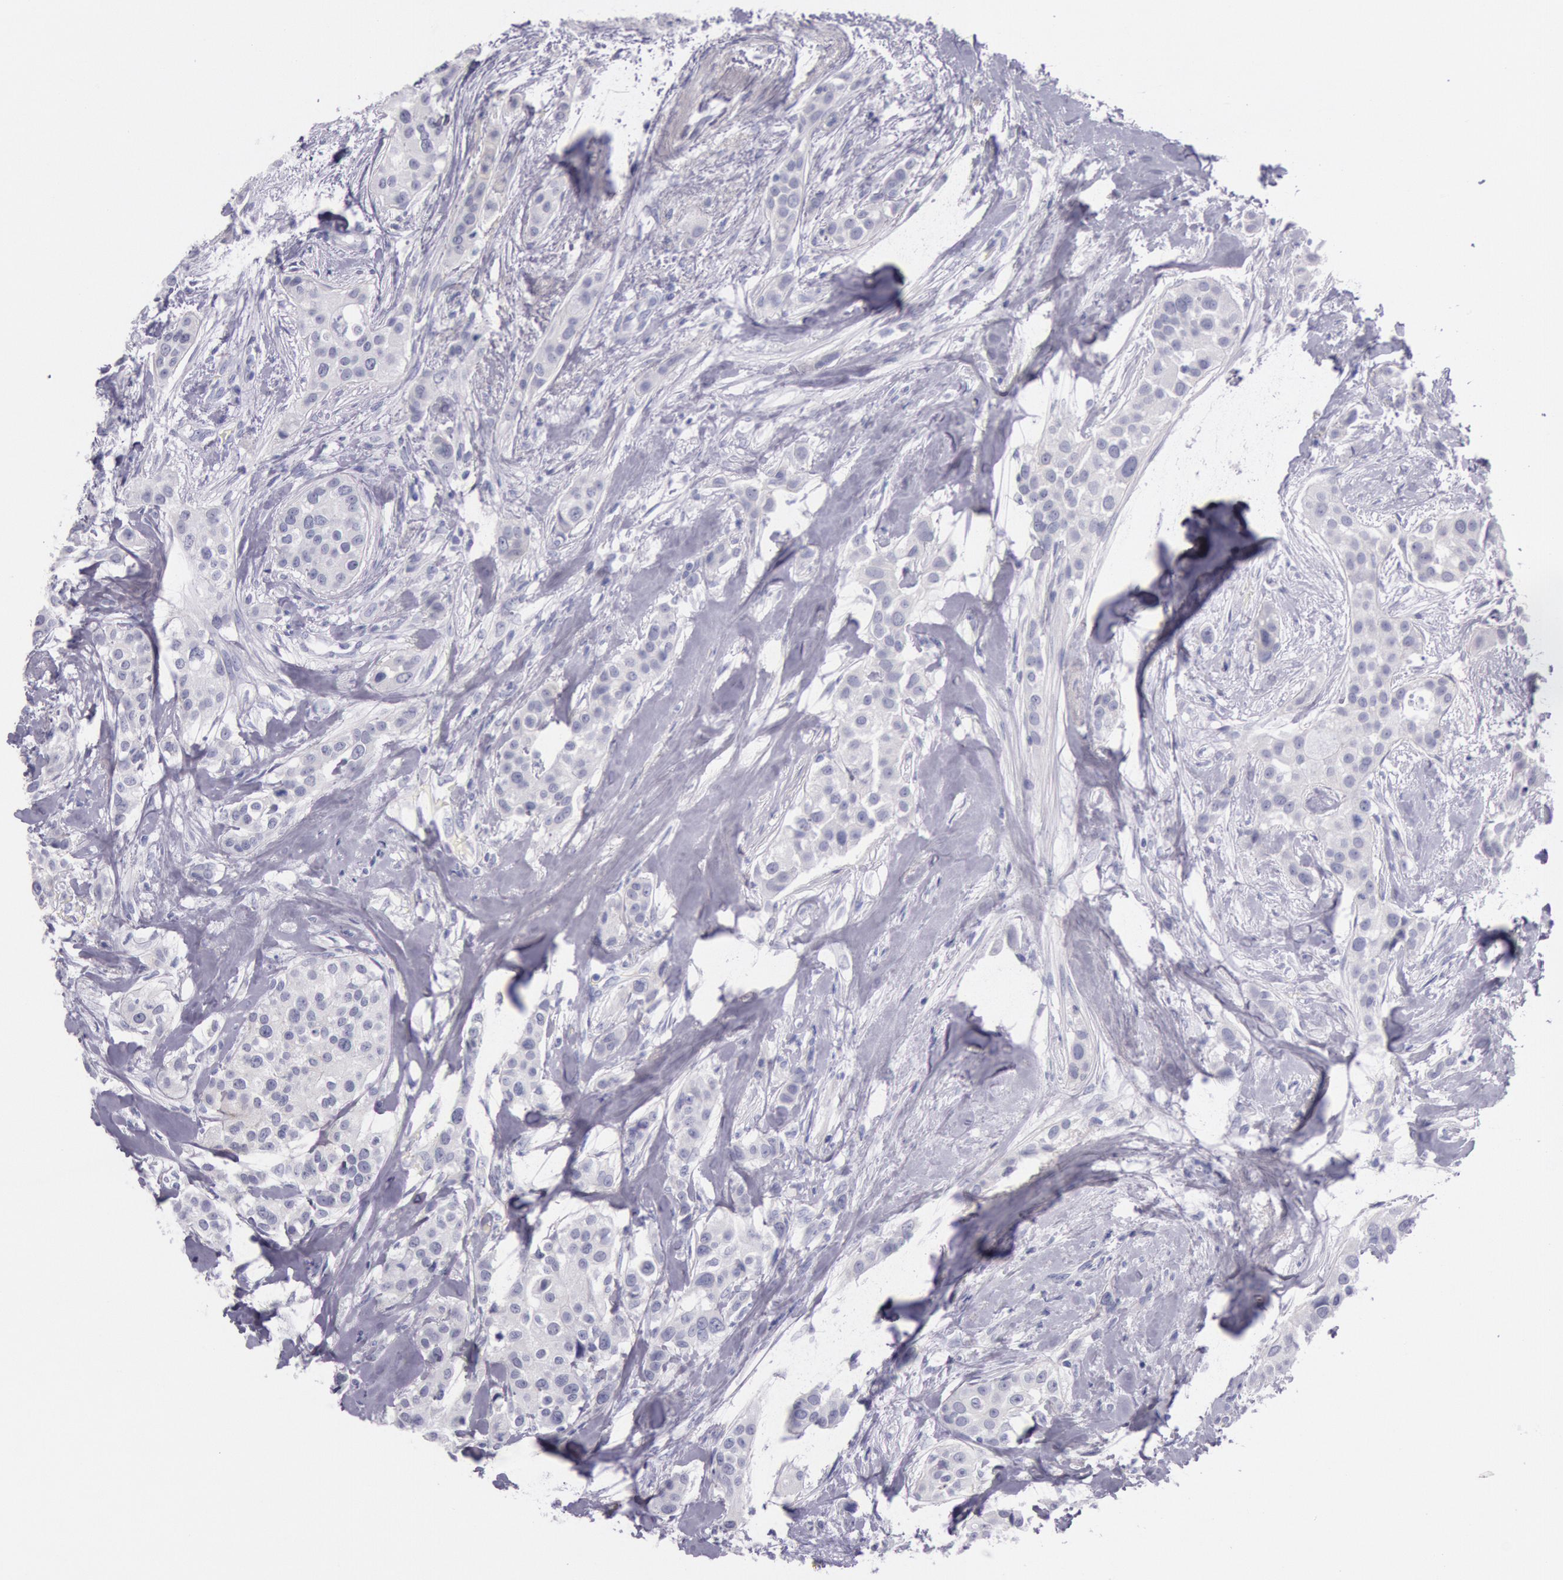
{"staining": {"intensity": "negative", "quantity": "none", "location": "none"}, "tissue": "breast cancer", "cell_type": "Tumor cells", "image_type": "cancer", "snomed": [{"axis": "morphology", "description": "Duct carcinoma"}, {"axis": "topography", "description": "Breast"}], "caption": "This is an IHC micrograph of human breast cancer. There is no staining in tumor cells.", "gene": "EGFR", "patient": {"sex": "female", "age": 45}}